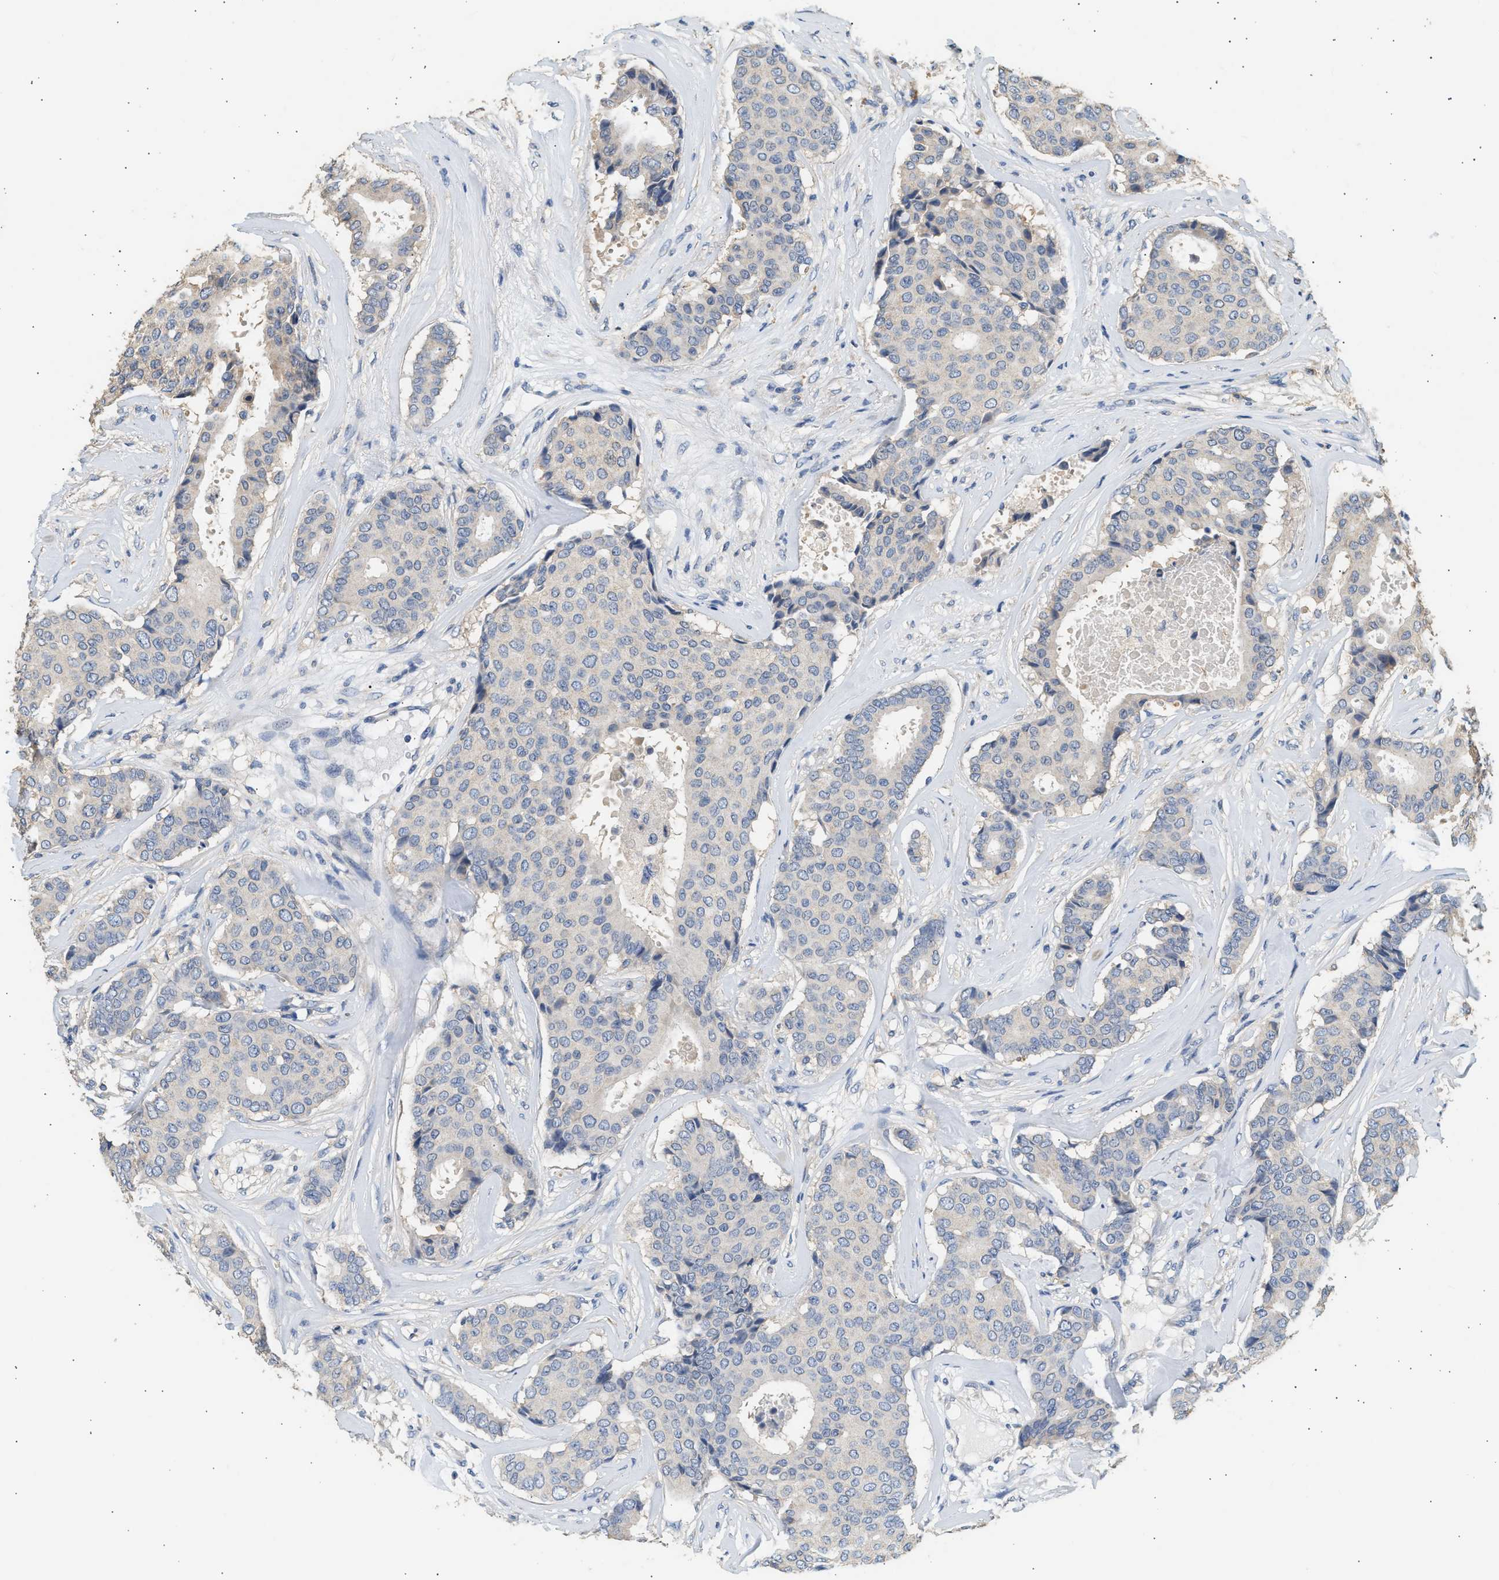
{"staining": {"intensity": "negative", "quantity": "none", "location": "none"}, "tissue": "breast cancer", "cell_type": "Tumor cells", "image_type": "cancer", "snomed": [{"axis": "morphology", "description": "Duct carcinoma"}, {"axis": "topography", "description": "Breast"}], "caption": "The IHC photomicrograph has no significant positivity in tumor cells of breast cancer (intraductal carcinoma) tissue. (Stains: DAB IHC with hematoxylin counter stain, Microscopy: brightfield microscopy at high magnification).", "gene": "WDR31", "patient": {"sex": "female", "age": 75}}